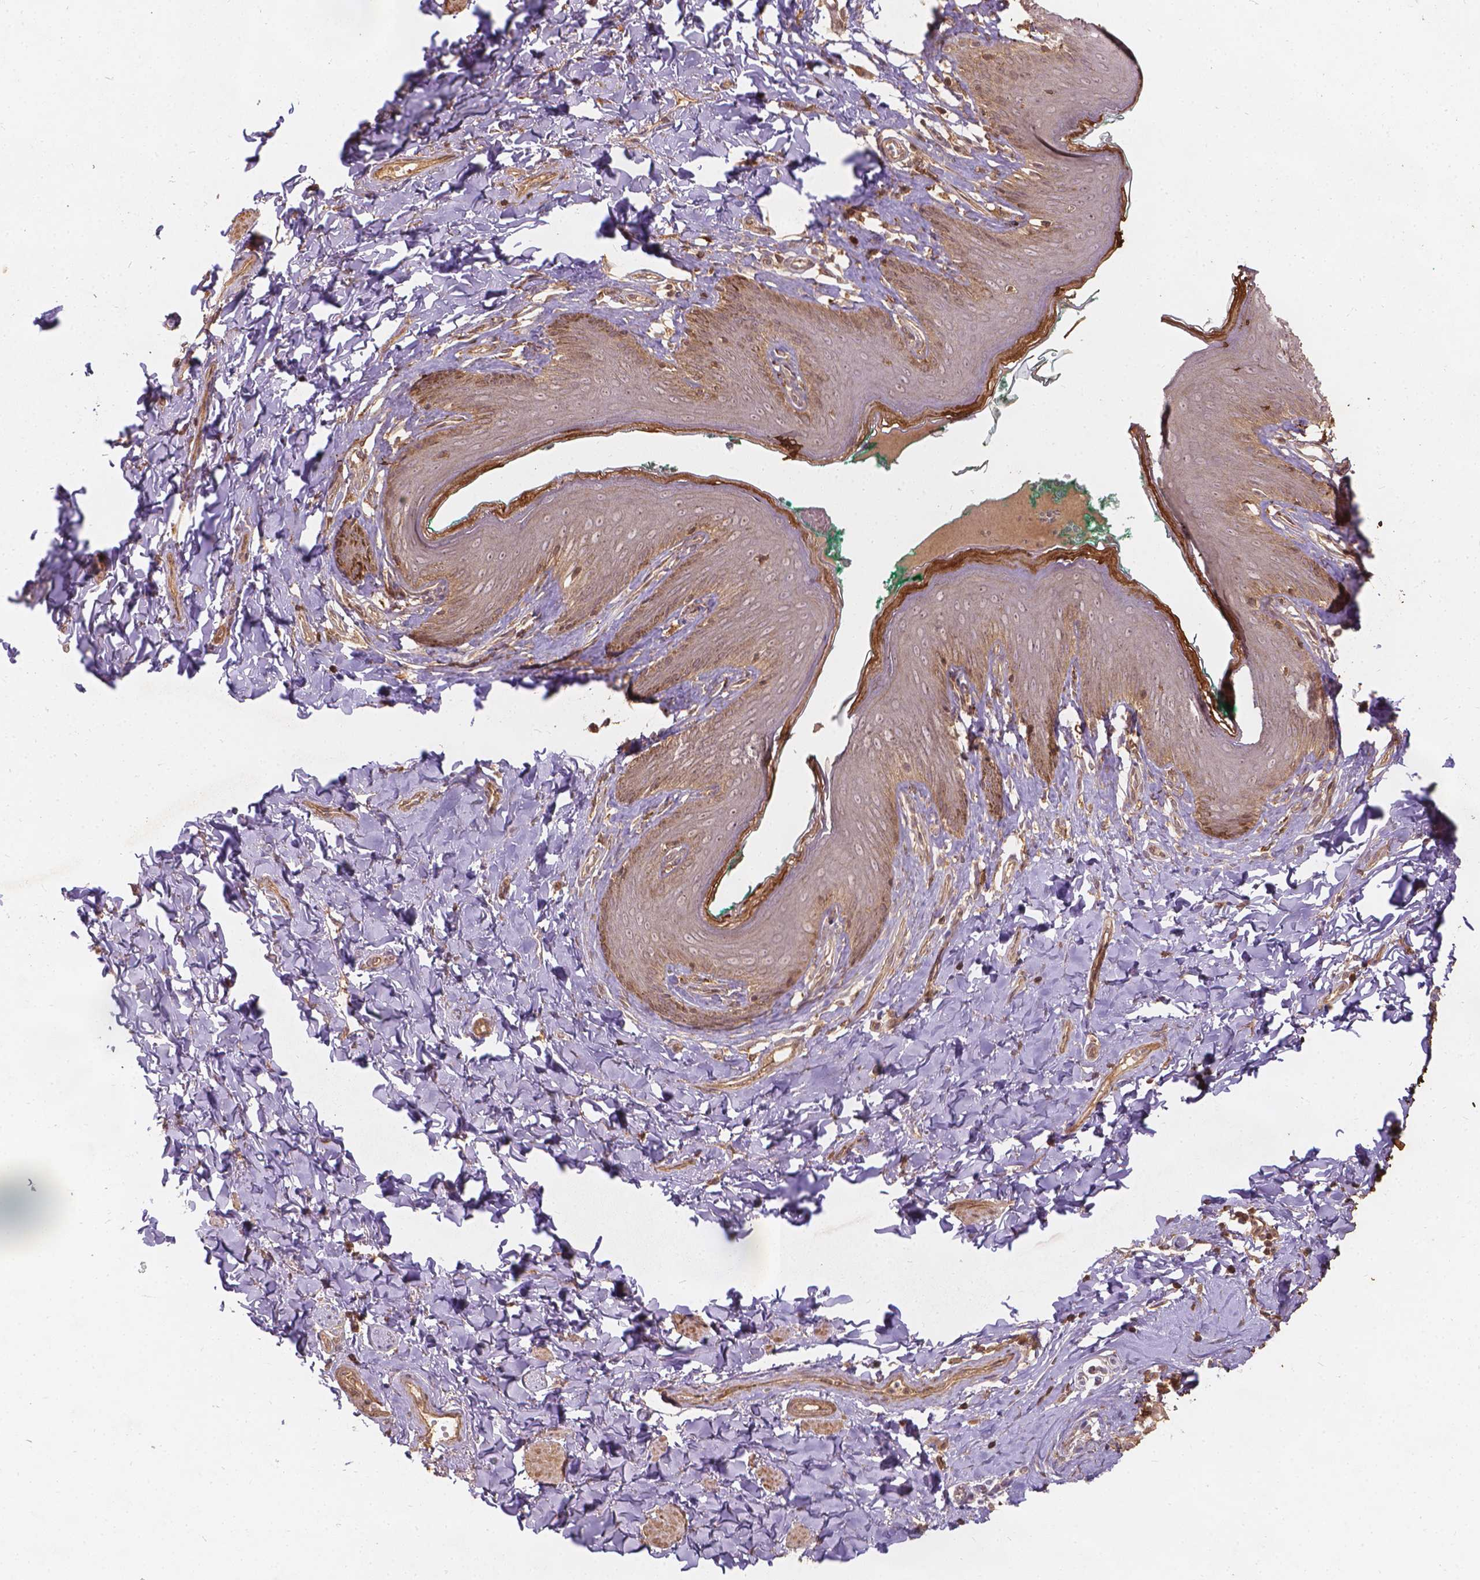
{"staining": {"intensity": "moderate", "quantity": ">75%", "location": "cytoplasmic/membranous"}, "tissue": "skin", "cell_type": "Epidermal cells", "image_type": "normal", "snomed": [{"axis": "morphology", "description": "Normal tissue, NOS"}, {"axis": "topography", "description": "Vulva"}], "caption": "Moderate cytoplasmic/membranous expression for a protein is present in about >75% of epidermal cells of benign skin using immunohistochemistry (IHC).", "gene": "XPR1", "patient": {"sex": "female", "age": 66}}